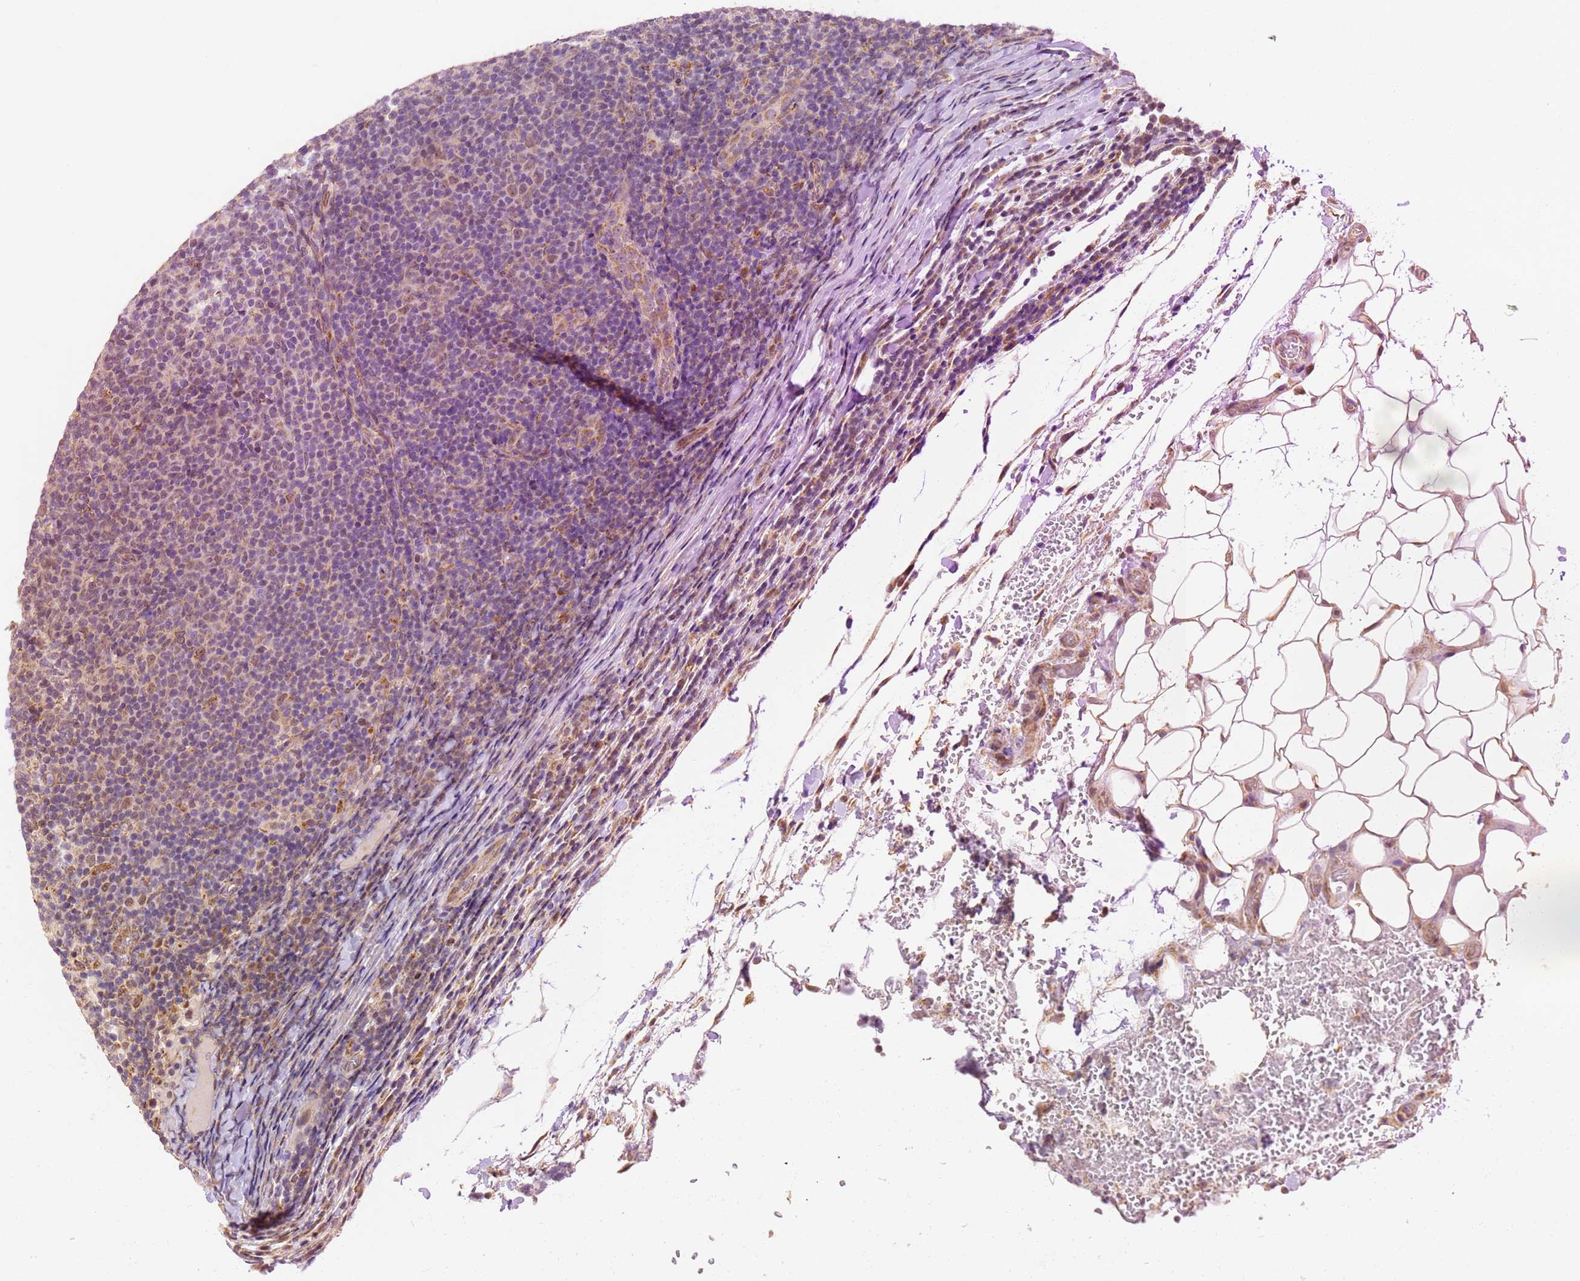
{"staining": {"intensity": "weak", "quantity": "25%-75%", "location": "nuclear"}, "tissue": "lymphoma", "cell_type": "Tumor cells", "image_type": "cancer", "snomed": [{"axis": "morphology", "description": "Malignant lymphoma, non-Hodgkin's type, Low grade"}, {"axis": "topography", "description": "Lymph node"}], "caption": "Protein staining demonstrates weak nuclear positivity in about 25%-75% of tumor cells in lymphoma.", "gene": "RAPGEF3", "patient": {"sex": "male", "age": 66}}